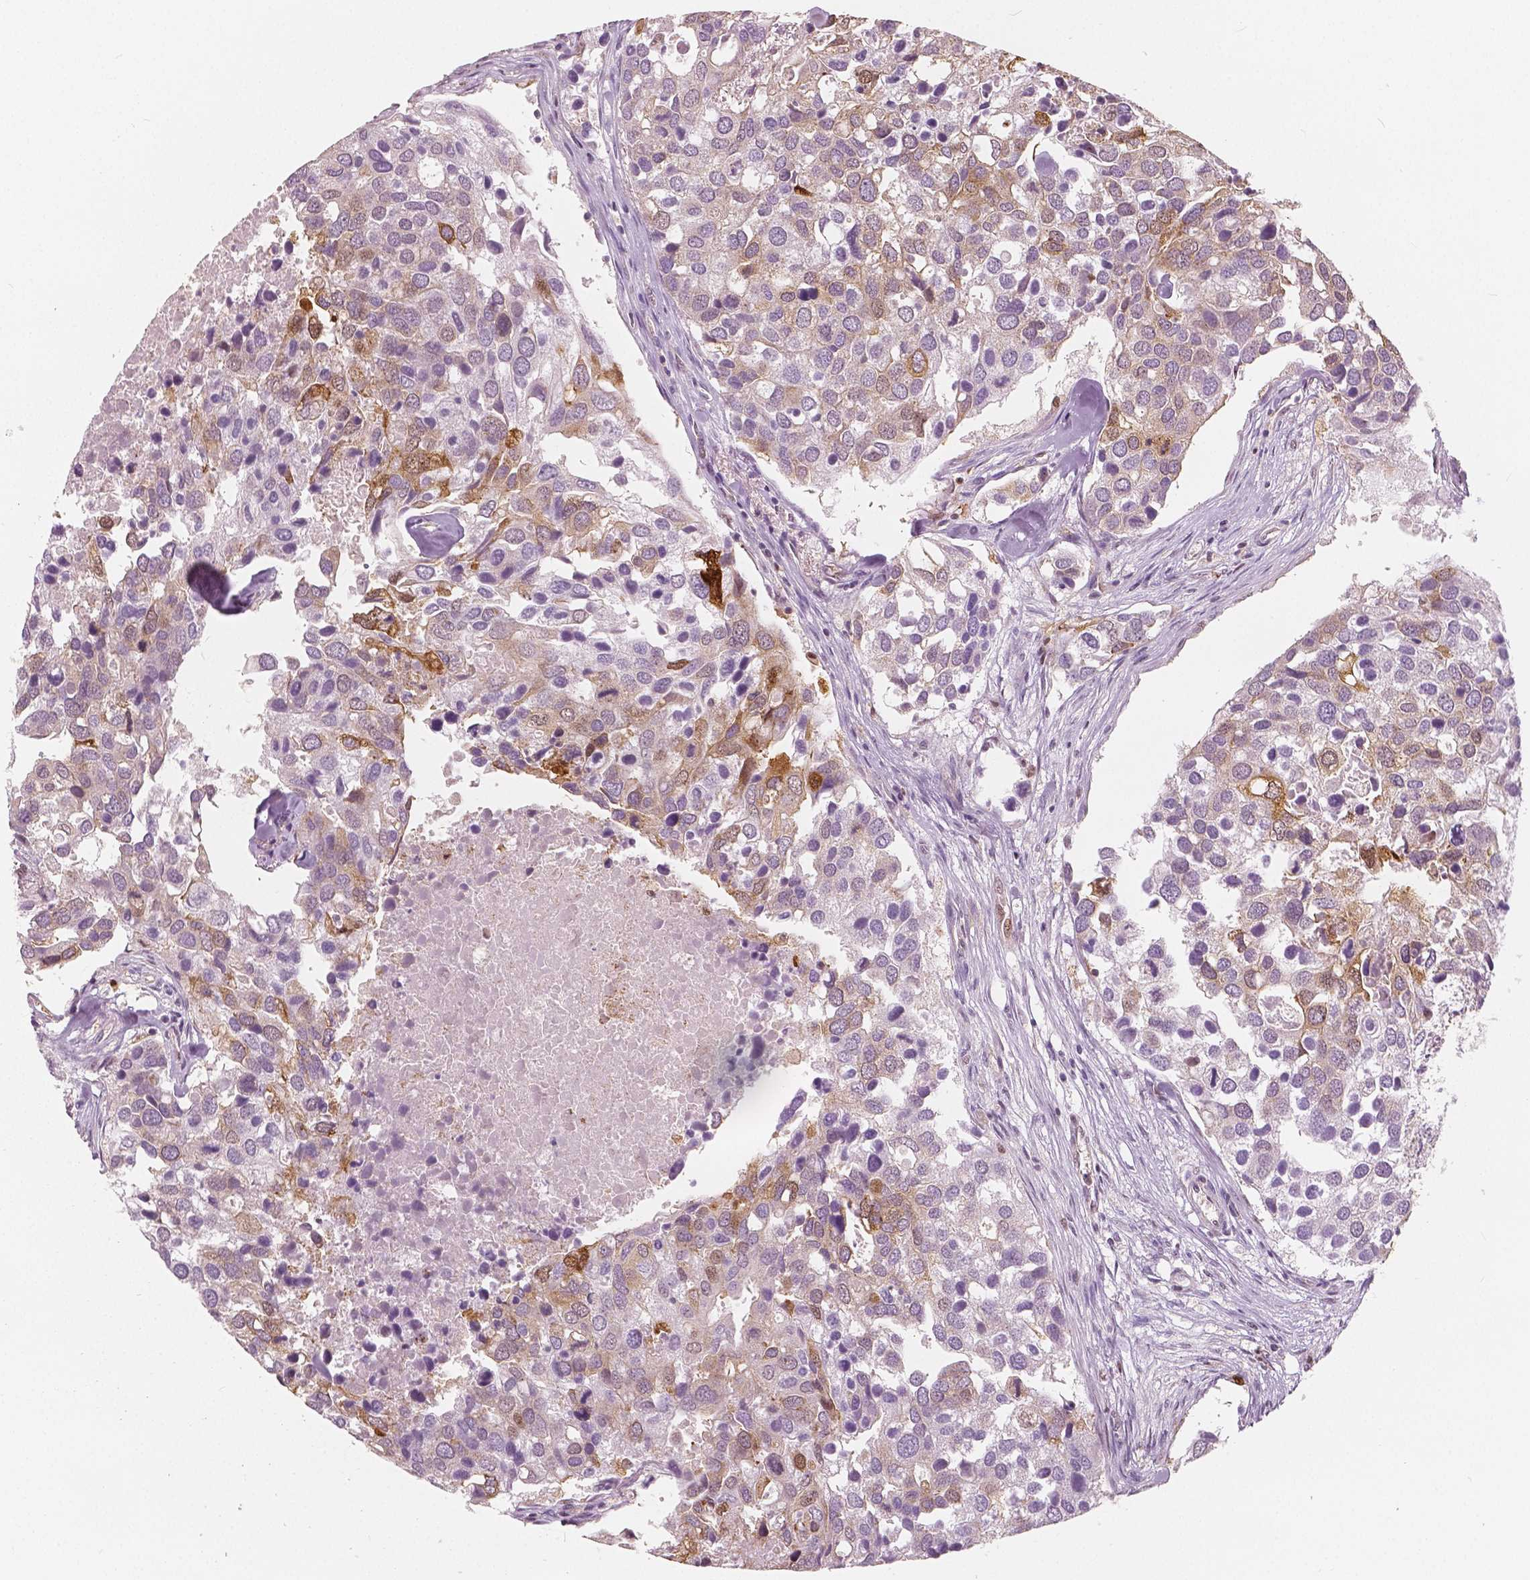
{"staining": {"intensity": "moderate", "quantity": "<25%", "location": "cytoplasmic/membranous,nuclear"}, "tissue": "breast cancer", "cell_type": "Tumor cells", "image_type": "cancer", "snomed": [{"axis": "morphology", "description": "Duct carcinoma"}, {"axis": "topography", "description": "Breast"}], "caption": "Brown immunohistochemical staining in human intraductal carcinoma (breast) demonstrates moderate cytoplasmic/membranous and nuclear staining in approximately <25% of tumor cells.", "gene": "SQSTM1", "patient": {"sex": "female", "age": 83}}